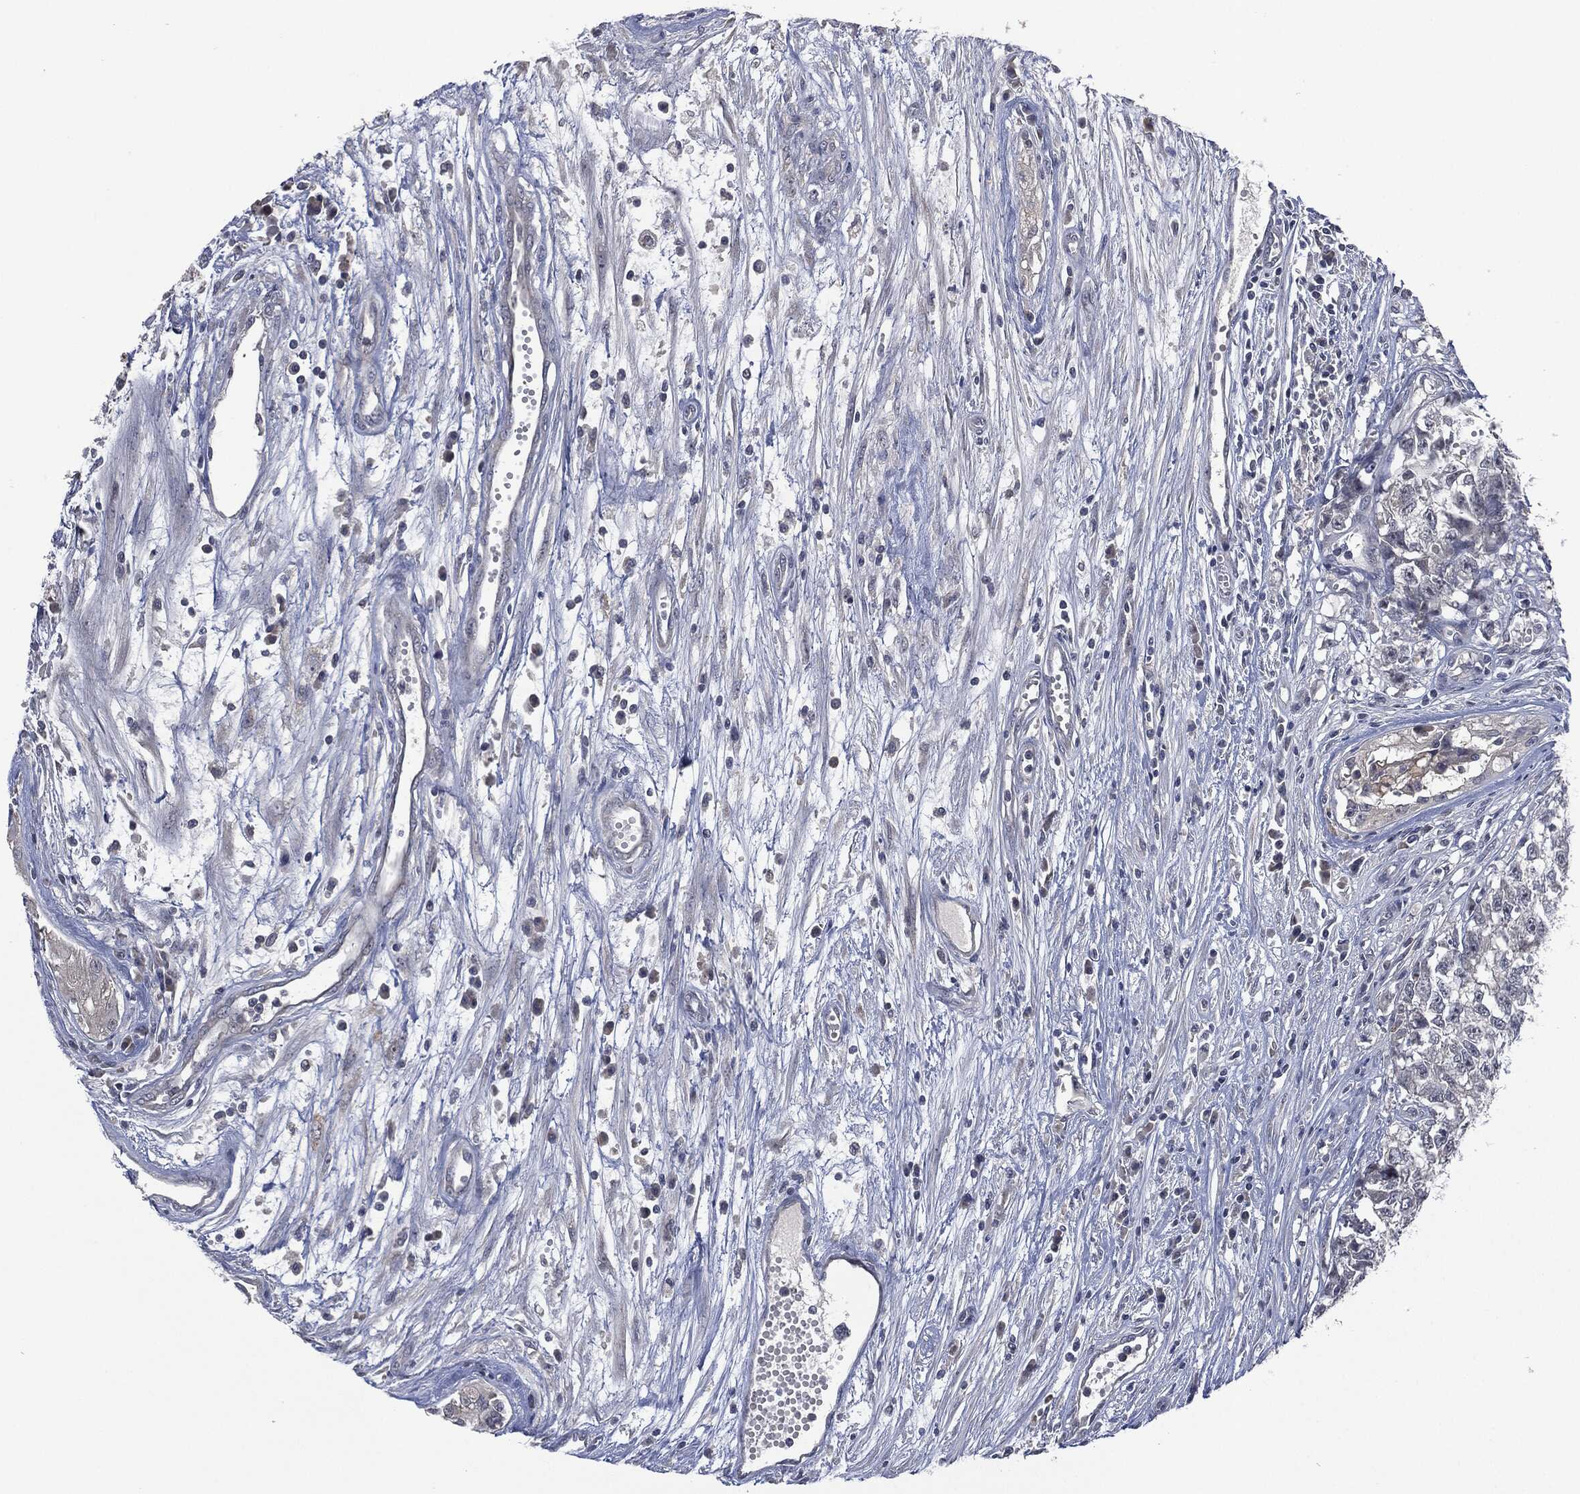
{"staining": {"intensity": "negative", "quantity": "none", "location": "none"}, "tissue": "testis cancer", "cell_type": "Tumor cells", "image_type": "cancer", "snomed": [{"axis": "morphology", "description": "Seminoma, NOS"}, {"axis": "morphology", "description": "Carcinoma, Embryonal, NOS"}, {"axis": "topography", "description": "Testis"}], "caption": "A micrograph of testis cancer (seminoma) stained for a protein displays no brown staining in tumor cells. (DAB immunohistochemistry (IHC), high magnification).", "gene": "IL1RN", "patient": {"sex": "male", "age": 22}}